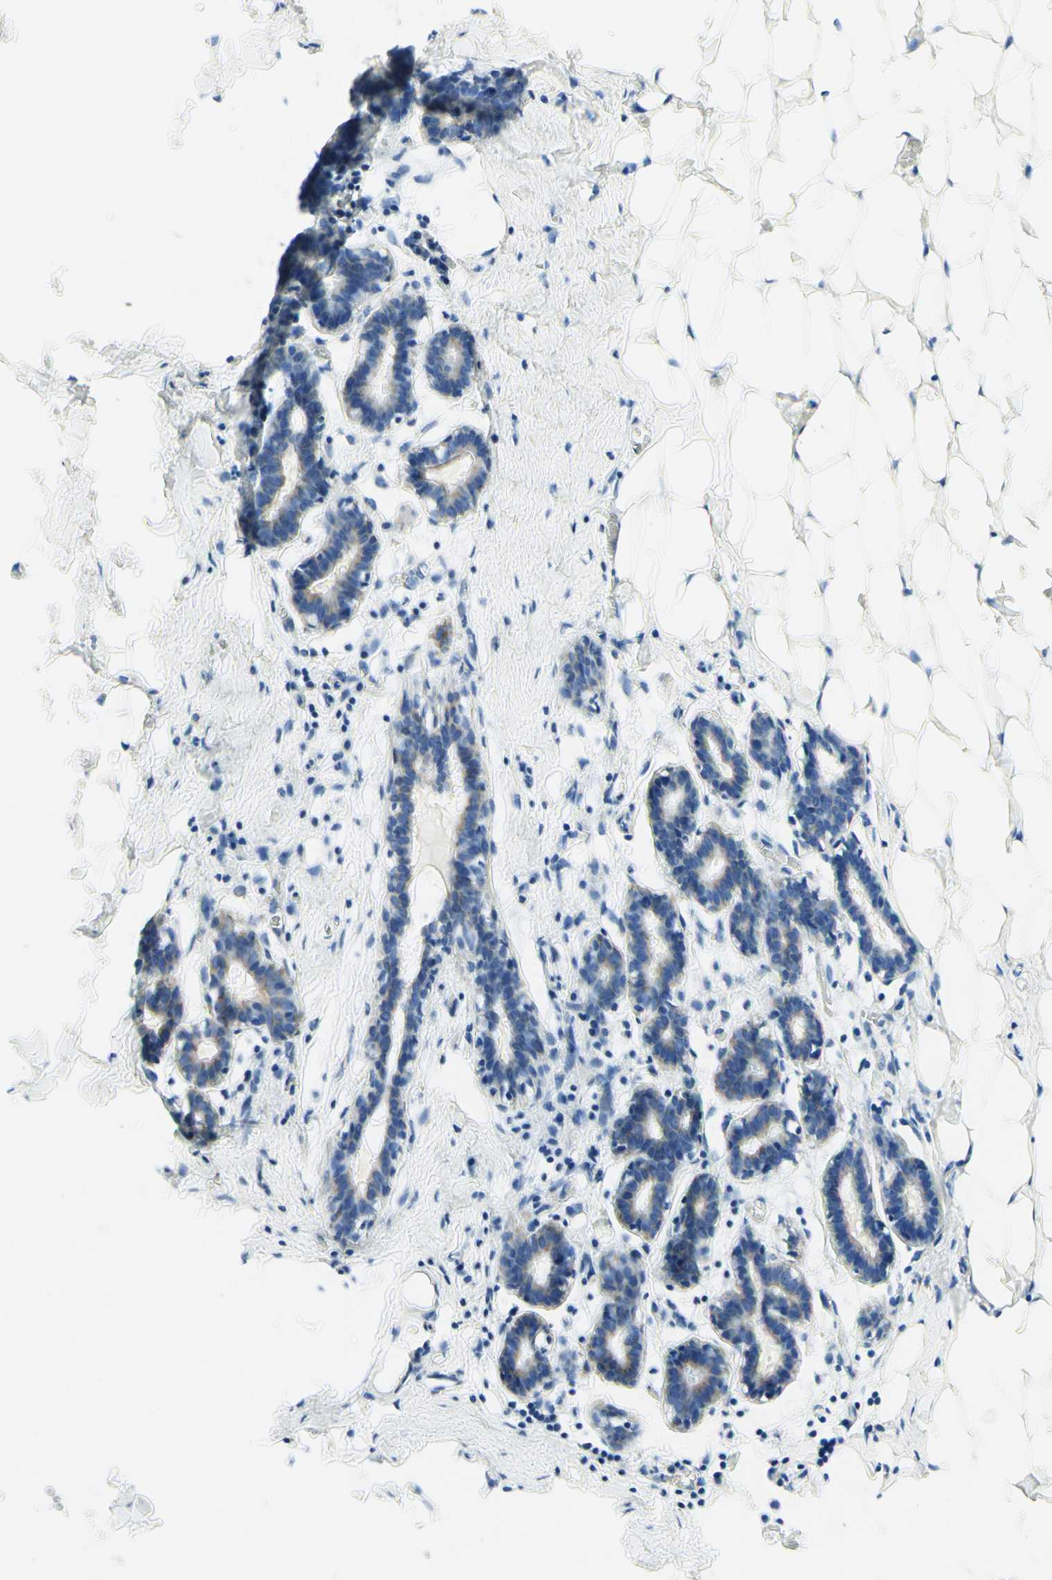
{"staining": {"intensity": "negative", "quantity": "none", "location": "none"}, "tissue": "breast", "cell_type": "Adipocytes", "image_type": "normal", "snomed": [{"axis": "morphology", "description": "Normal tissue, NOS"}, {"axis": "topography", "description": "Breast"}], "caption": "IHC of normal human breast displays no staining in adipocytes.", "gene": "ARMC10", "patient": {"sex": "female", "age": 27}}